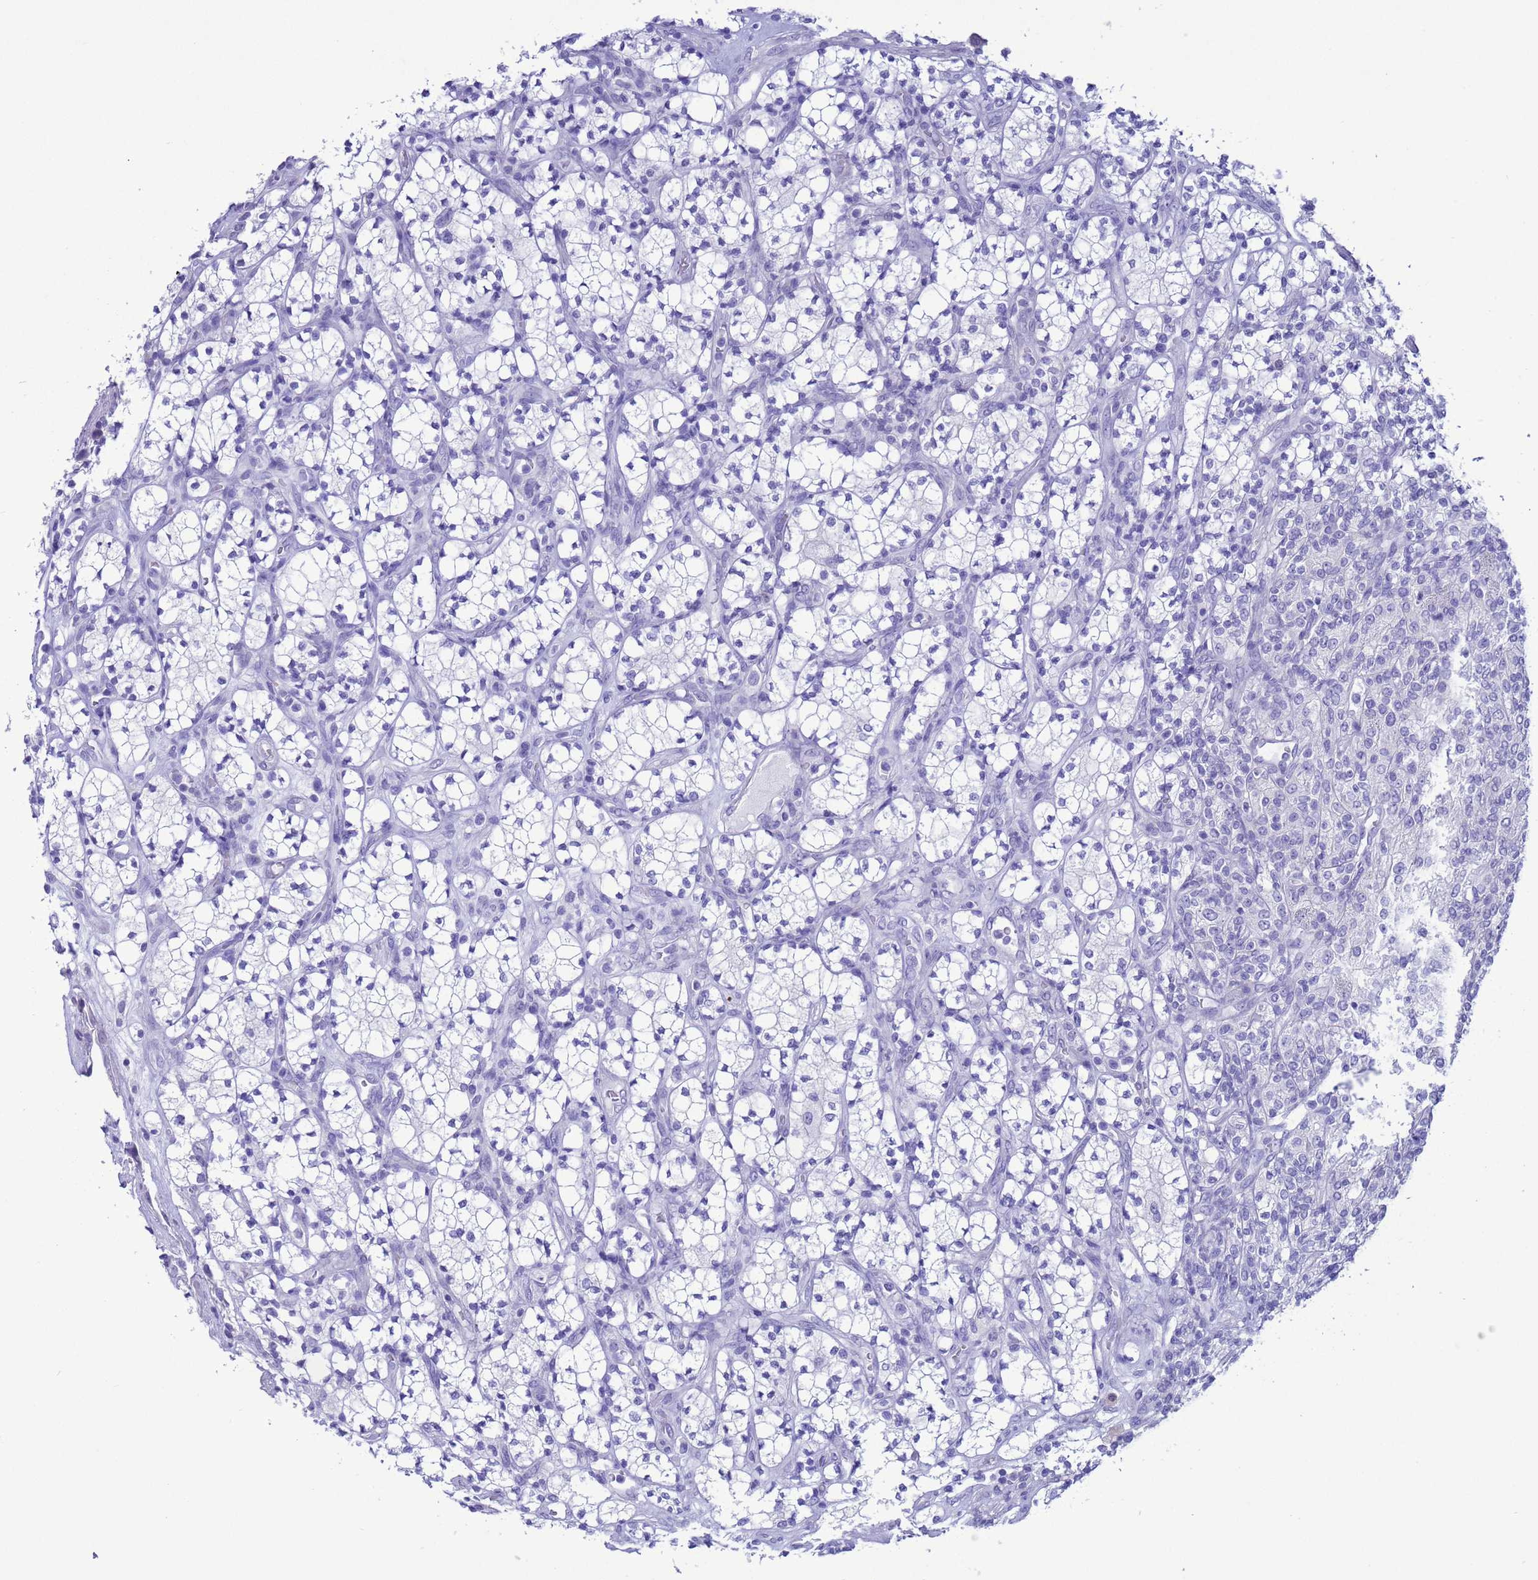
{"staining": {"intensity": "negative", "quantity": "none", "location": "none"}, "tissue": "renal cancer", "cell_type": "Tumor cells", "image_type": "cancer", "snomed": [{"axis": "morphology", "description": "Adenocarcinoma, NOS"}, {"axis": "topography", "description": "Kidney"}], "caption": "The photomicrograph reveals no significant positivity in tumor cells of renal cancer.", "gene": "GSTM1", "patient": {"sex": "male", "age": 77}}